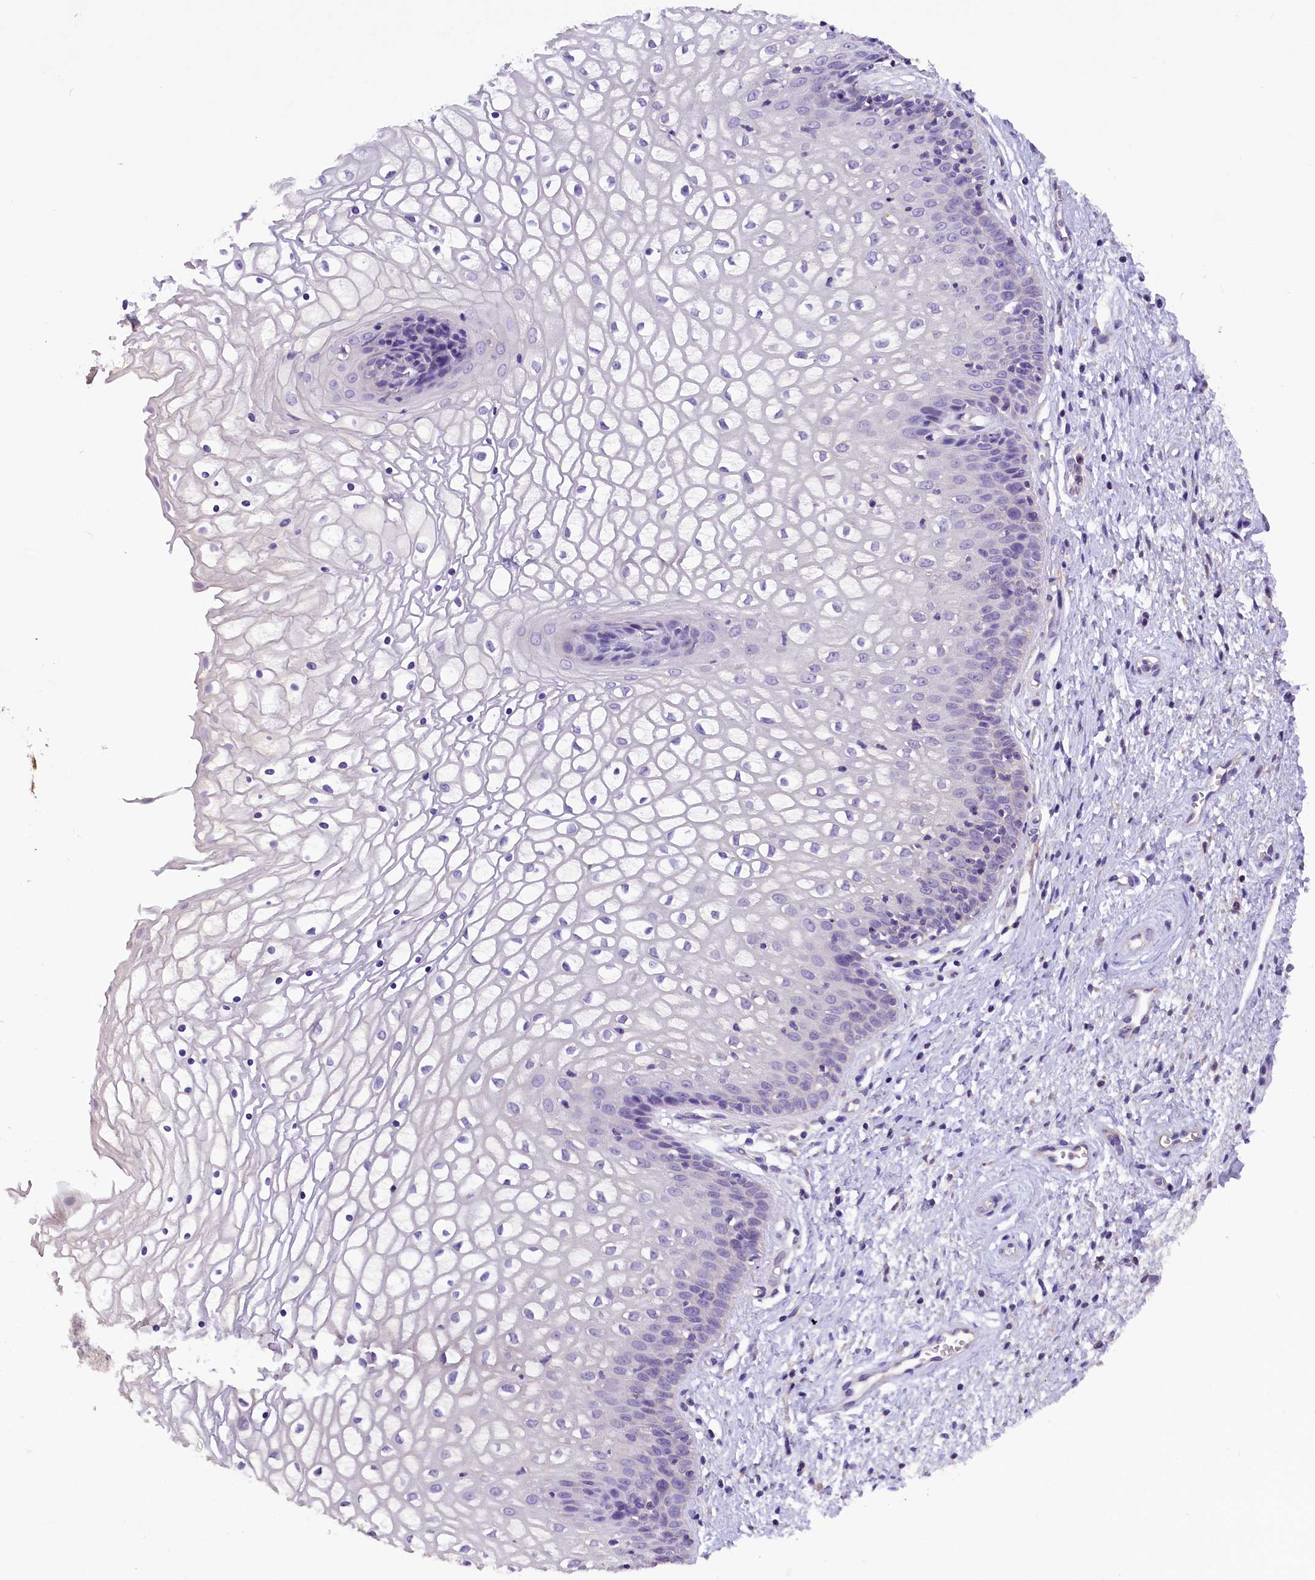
{"staining": {"intensity": "negative", "quantity": "none", "location": "none"}, "tissue": "vagina", "cell_type": "Squamous epithelial cells", "image_type": "normal", "snomed": [{"axis": "morphology", "description": "Normal tissue, NOS"}, {"axis": "topography", "description": "Vagina"}], "caption": "Immunohistochemistry (IHC) image of normal human vagina stained for a protein (brown), which reveals no expression in squamous epithelial cells.", "gene": "AP3B2", "patient": {"sex": "female", "age": 34}}